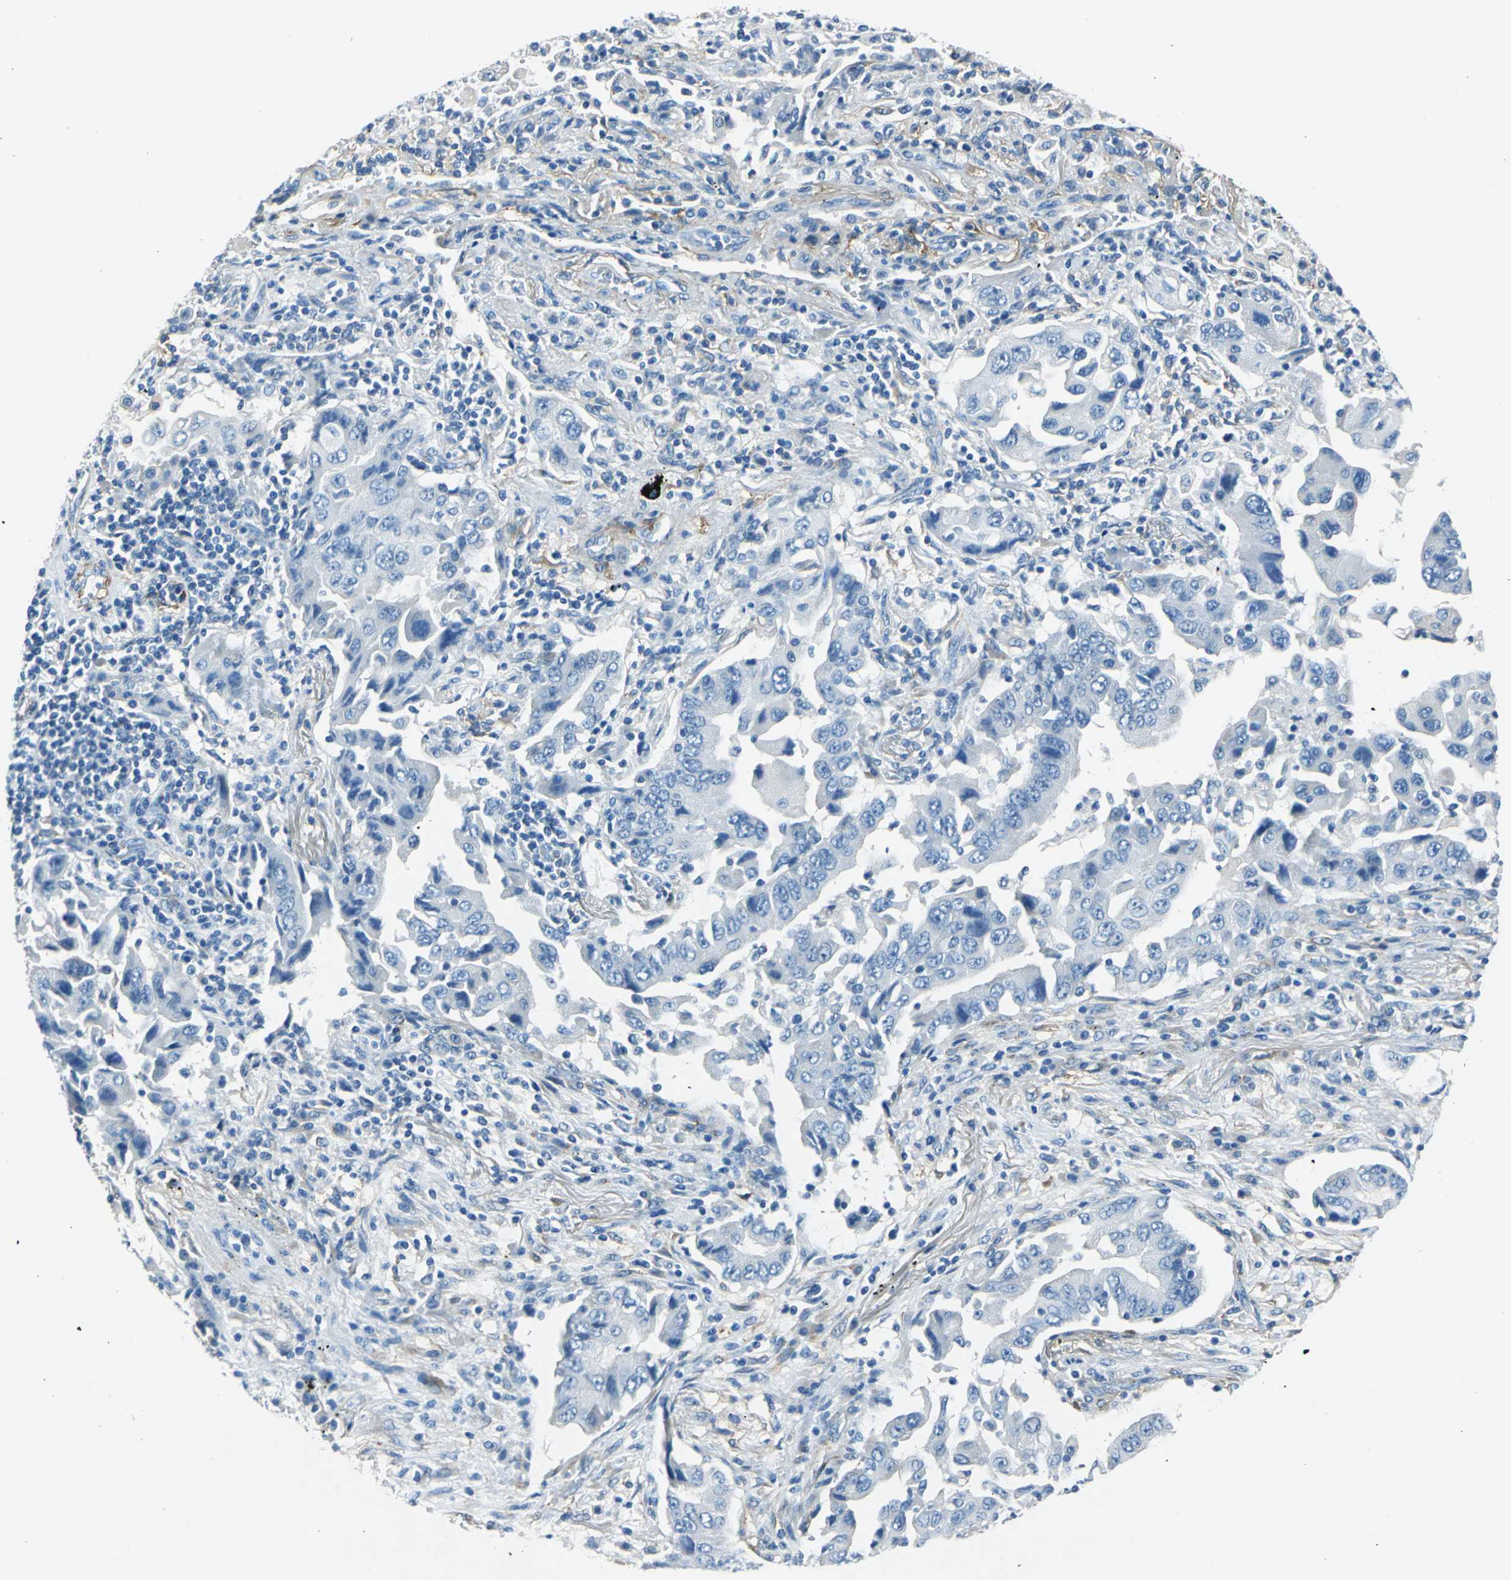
{"staining": {"intensity": "negative", "quantity": "none", "location": "none"}, "tissue": "lung cancer", "cell_type": "Tumor cells", "image_type": "cancer", "snomed": [{"axis": "morphology", "description": "Adenocarcinoma, NOS"}, {"axis": "topography", "description": "Lung"}], "caption": "Immunohistochemical staining of human lung adenocarcinoma displays no significant positivity in tumor cells.", "gene": "AKAP12", "patient": {"sex": "female", "age": 65}}